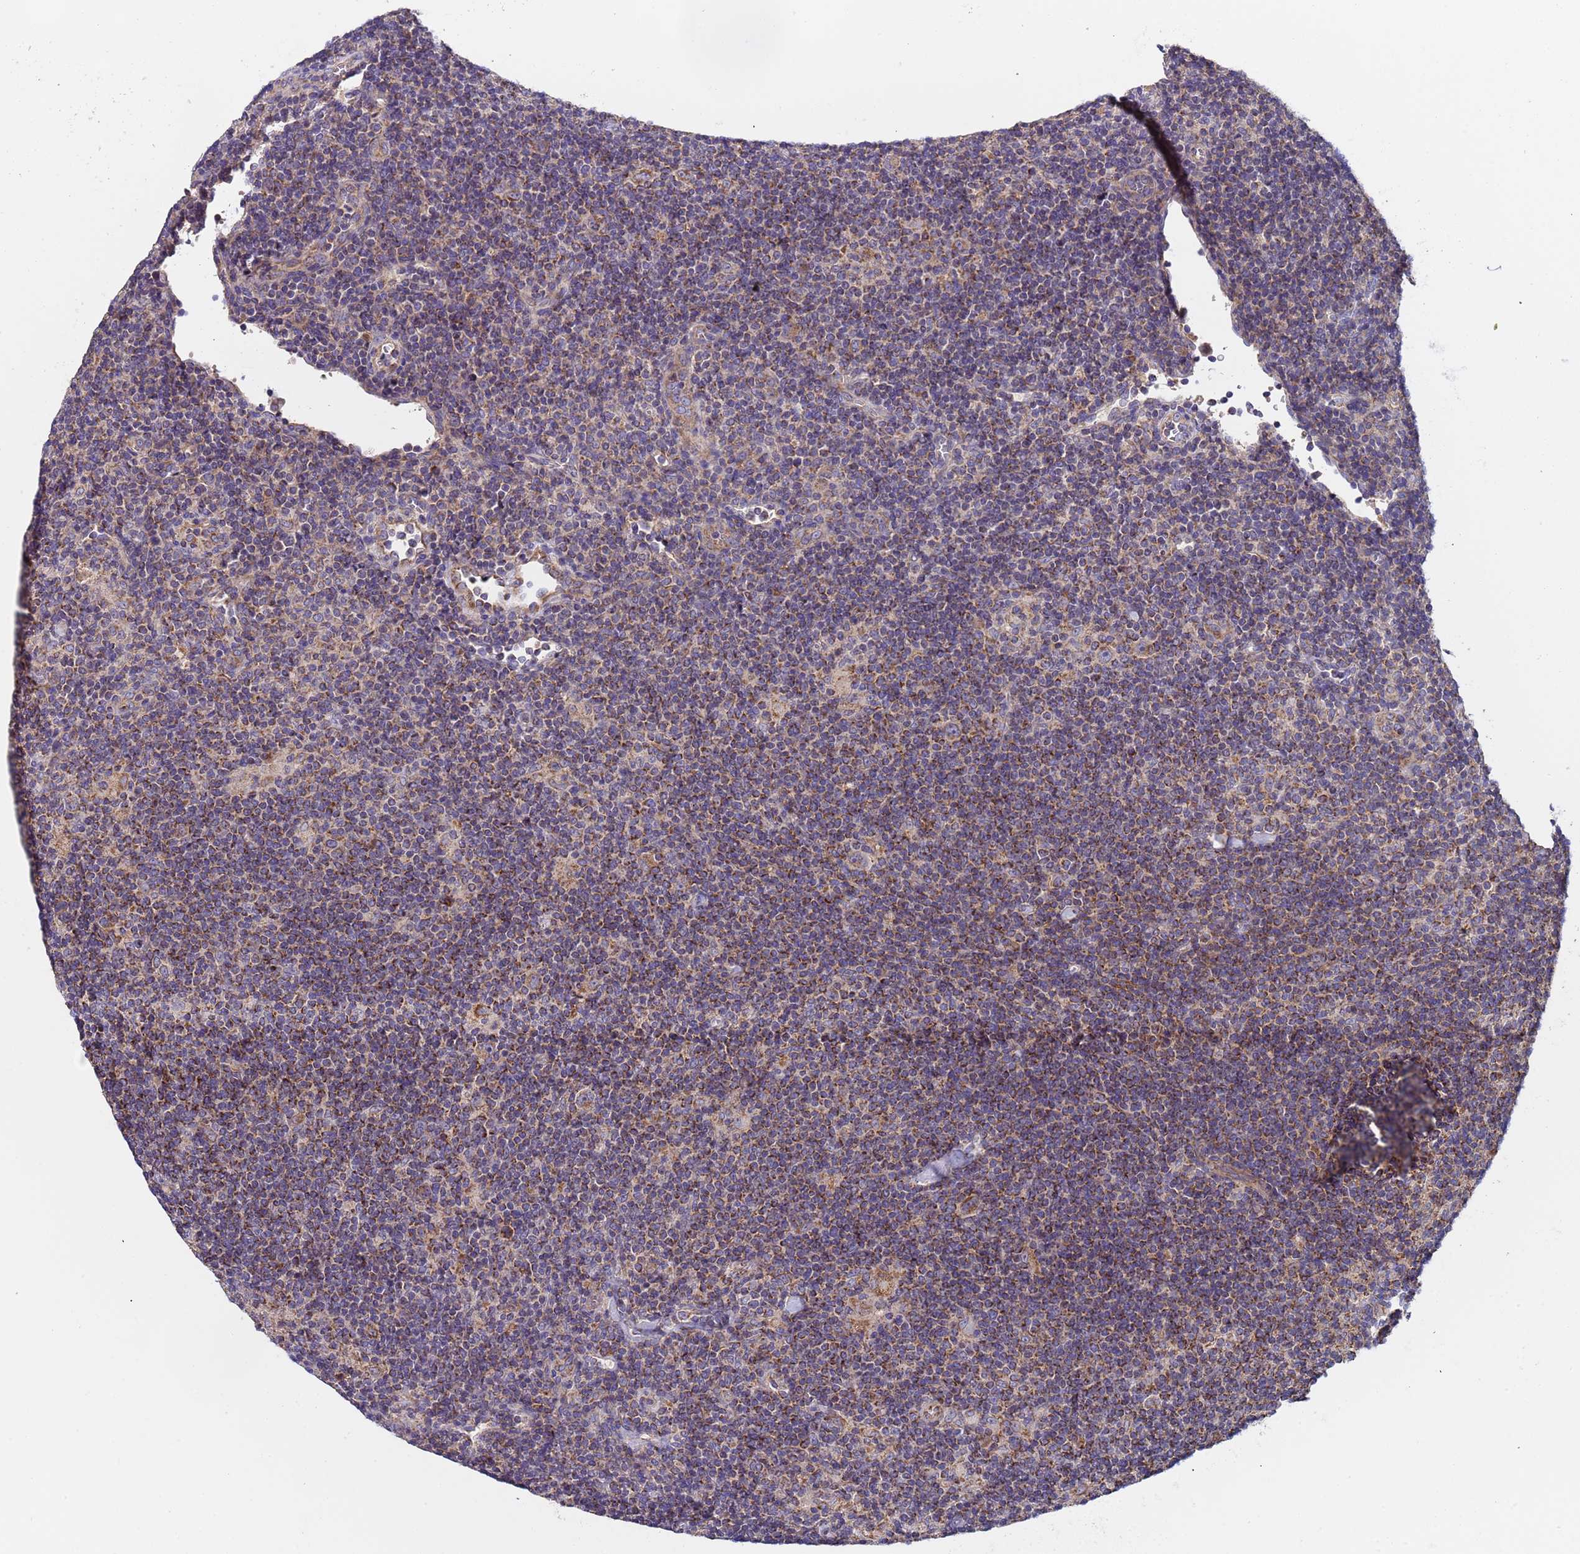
{"staining": {"intensity": "moderate", "quantity": "25%-75%", "location": "cytoplasmic/membranous"}, "tissue": "lymphoma", "cell_type": "Tumor cells", "image_type": "cancer", "snomed": [{"axis": "morphology", "description": "Hodgkin's disease, NOS"}, {"axis": "topography", "description": "Lymph node"}], "caption": "High-magnification brightfield microscopy of Hodgkin's disease stained with DAB (3,3'-diaminobenzidine) (brown) and counterstained with hematoxylin (blue). tumor cells exhibit moderate cytoplasmic/membranous staining is appreciated in about25%-75% of cells.", "gene": "TMEM126A", "patient": {"sex": "female", "age": 57}}